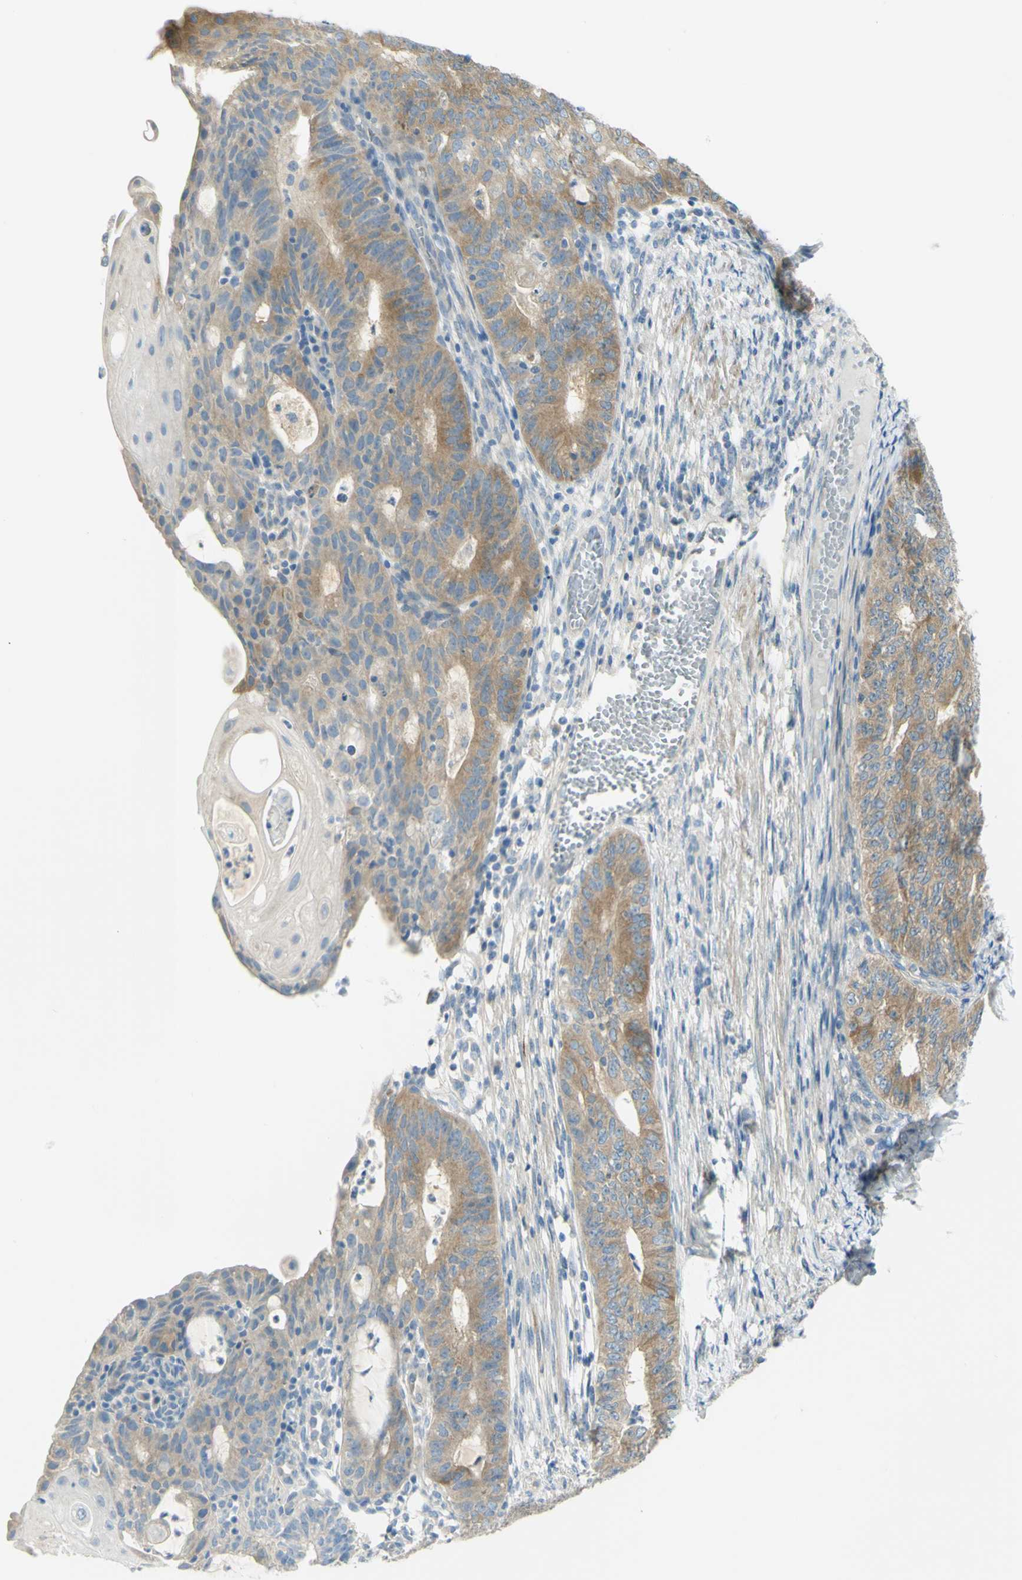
{"staining": {"intensity": "moderate", "quantity": ">75%", "location": "cytoplasmic/membranous"}, "tissue": "endometrial cancer", "cell_type": "Tumor cells", "image_type": "cancer", "snomed": [{"axis": "morphology", "description": "Adenocarcinoma, NOS"}, {"axis": "topography", "description": "Endometrium"}], "caption": "An image of human endometrial cancer (adenocarcinoma) stained for a protein shows moderate cytoplasmic/membranous brown staining in tumor cells. (Stains: DAB (3,3'-diaminobenzidine) in brown, nuclei in blue, Microscopy: brightfield microscopy at high magnification).", "gene": "GCNT3", "patient": {"sex": "female", "age": 32}}